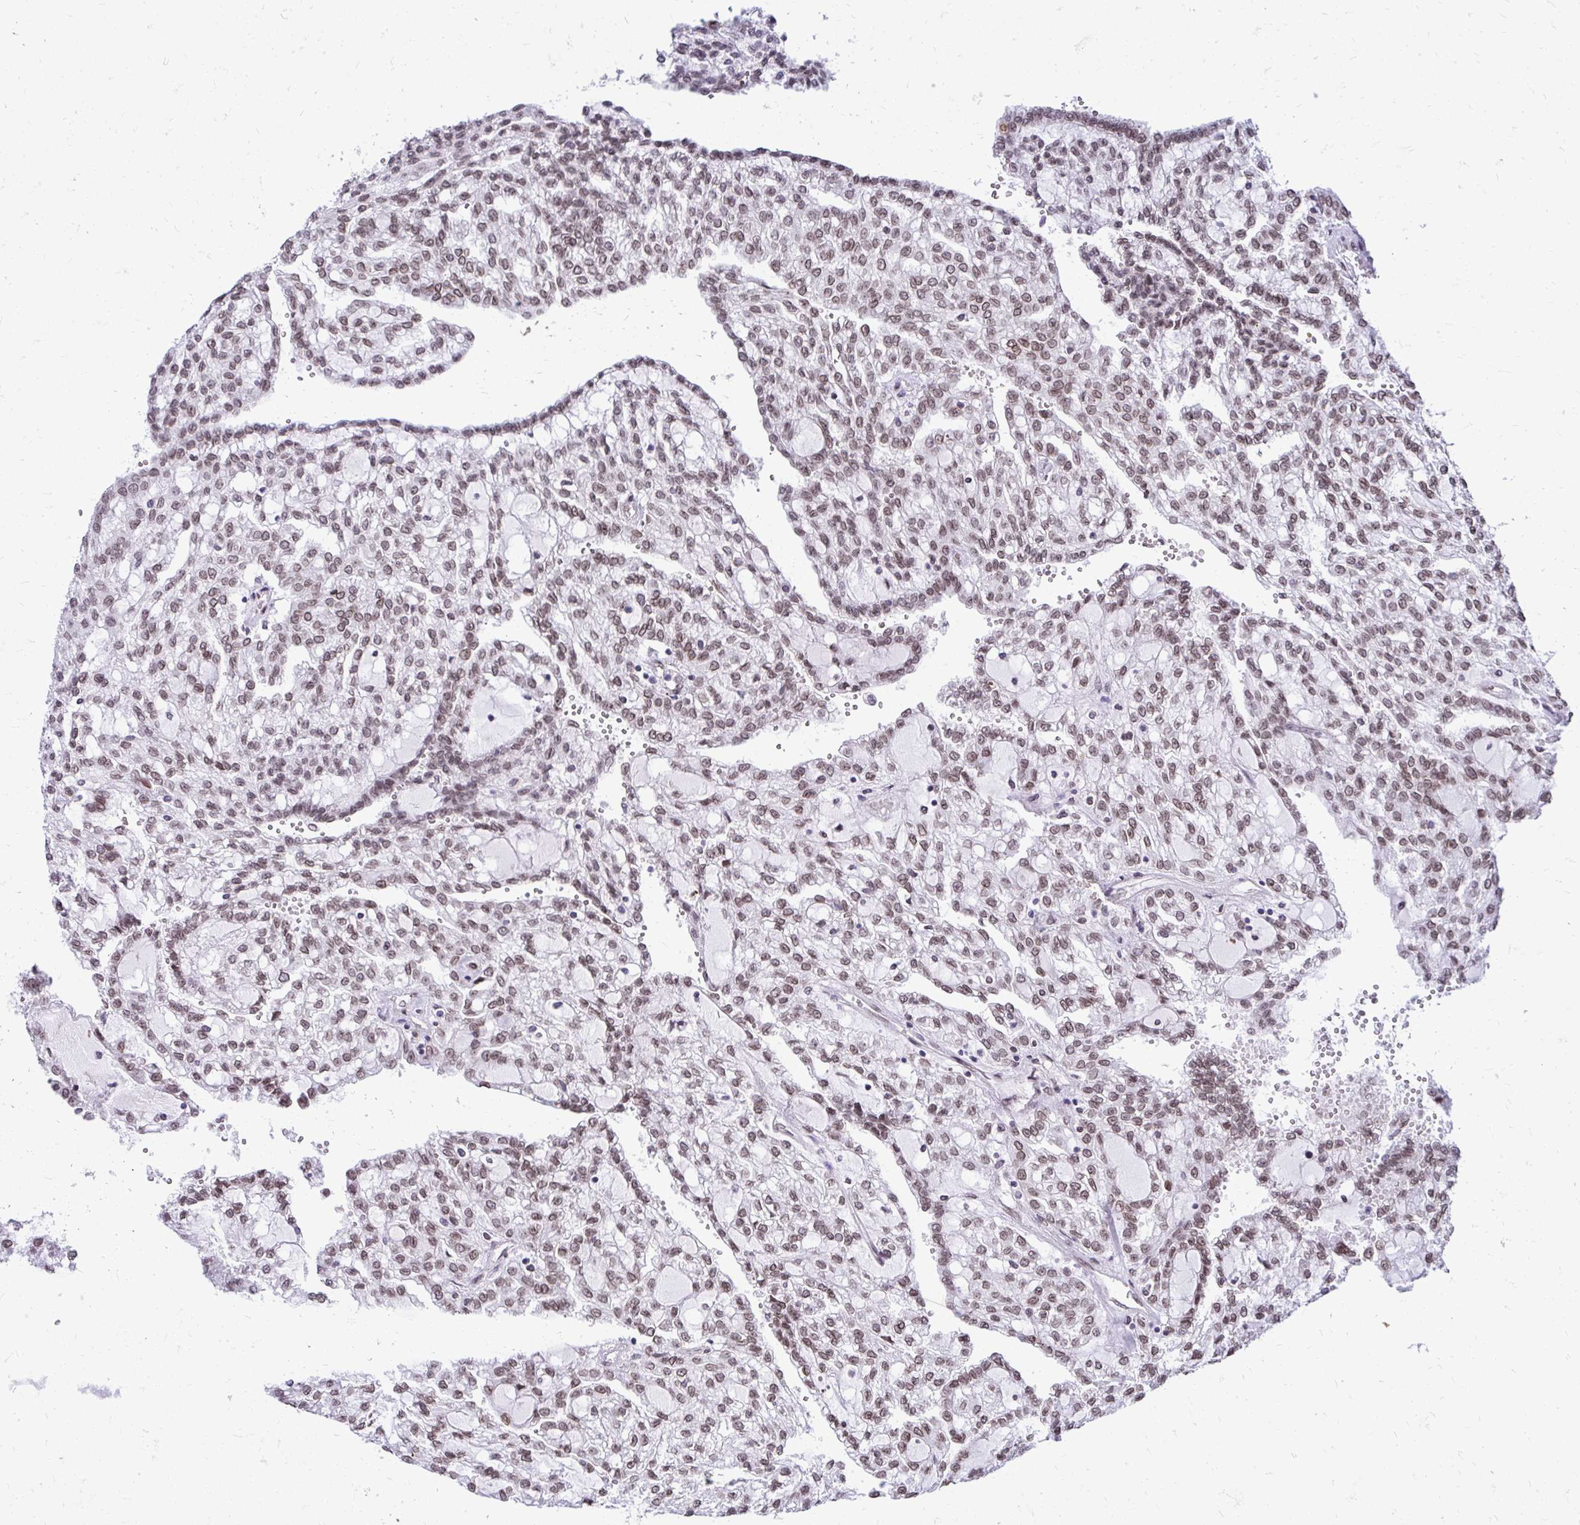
{"staining": {"intensity": "moderate", "quantity": ">75%", "location": "cytoplasmic/membranous,nuclear"}, "tissue": "renal cancer", "cell_type": "Tumor cells", "image_type": "cancer", "snomed": [{"axis": "morphology", "description": "Adenocarcinoma, NOS"}, {"axis": "topography", "description": "Kidney"}], "caption": "Immunohistochemical staining of human renal adenocarcinoma exhibits medium levels of moderate cytoplasmic/membranous and nuclear positivity in approximately >75% of tumor cells.", "gene": "BANF1", "patient": {"sex": "male", "age": 63}}